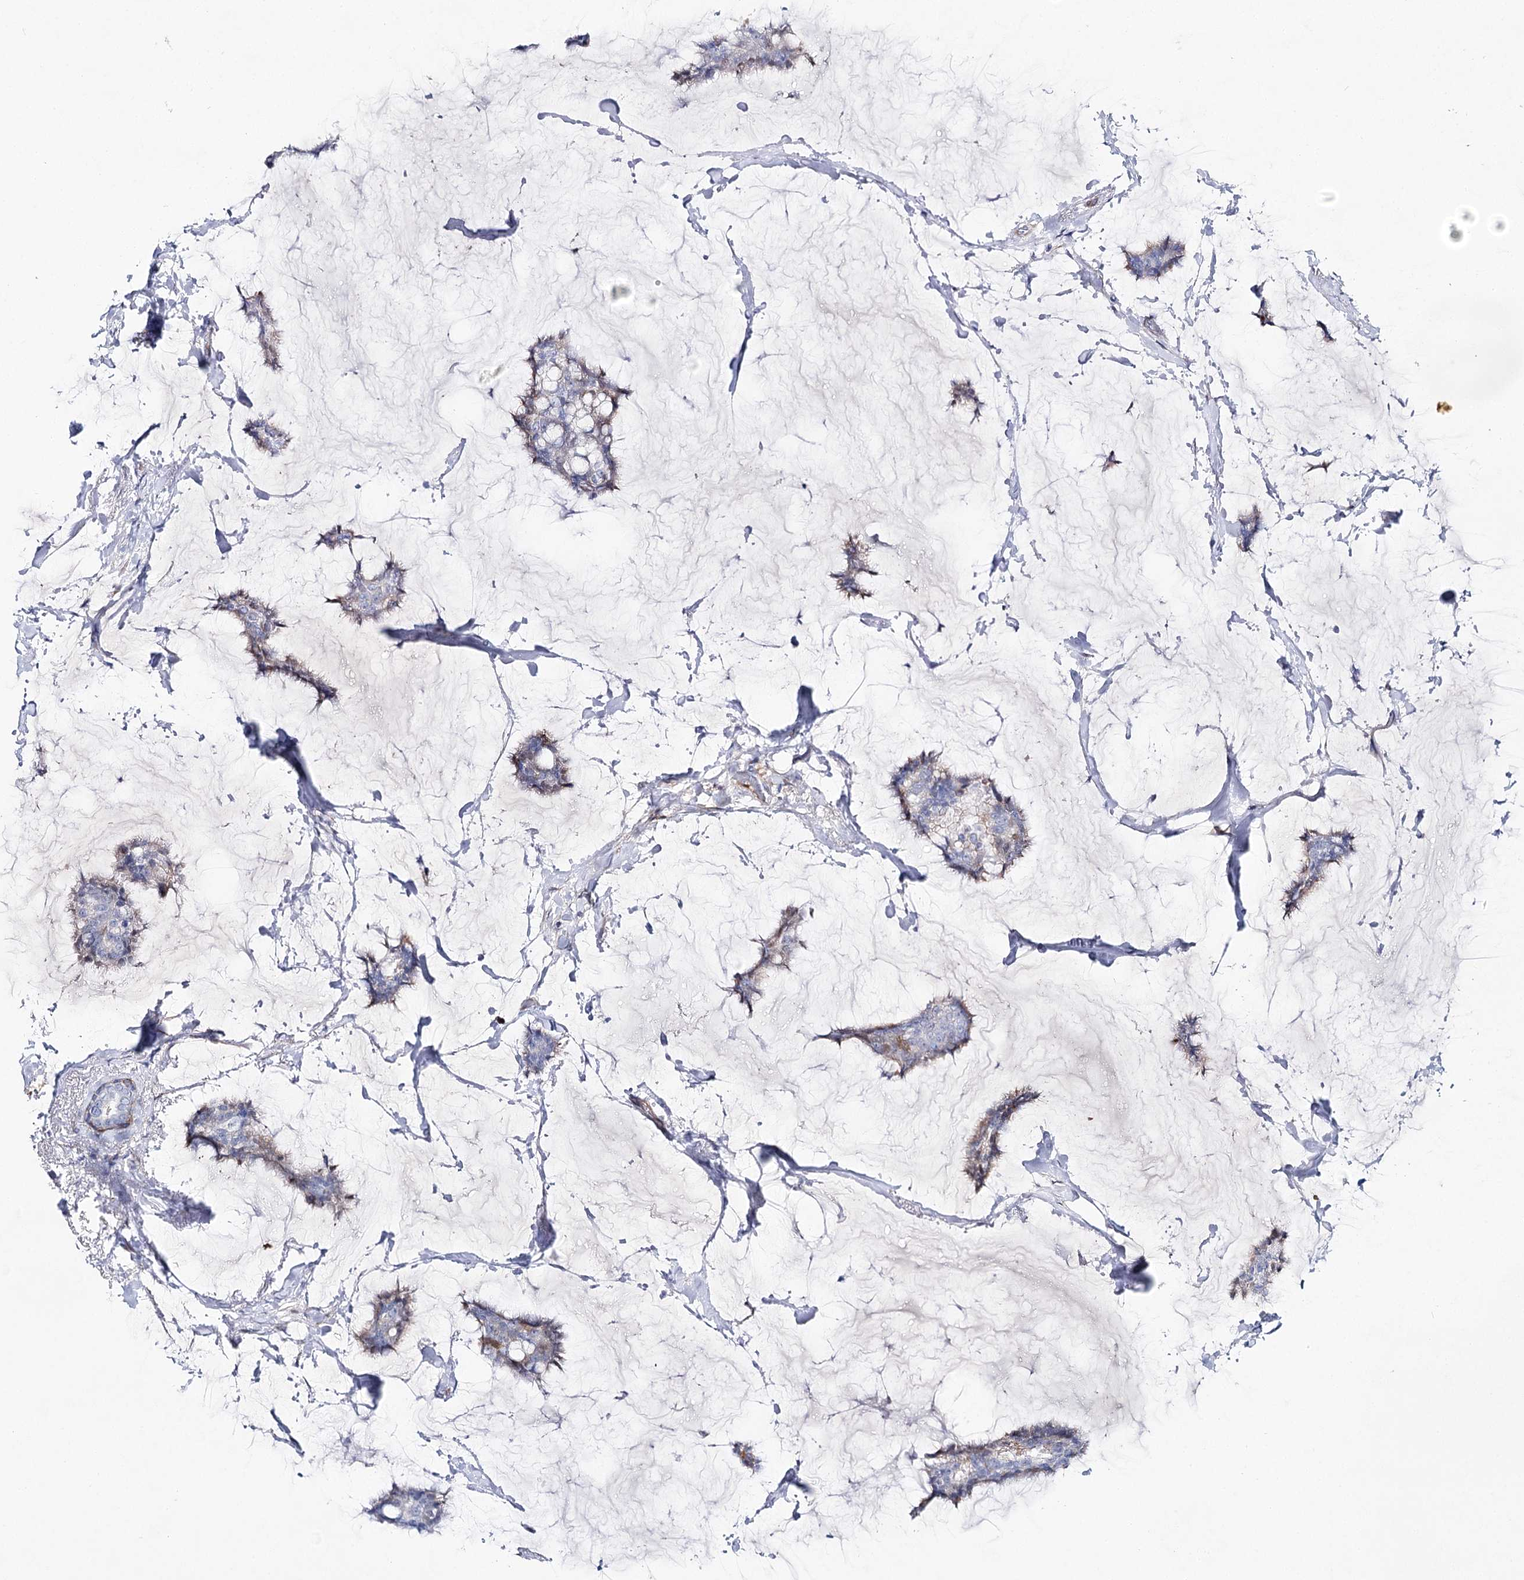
{"staining": {"intensity": "negative", "quantity": "none", "location": "none"}, "tissue": "breast cancer", "cell_type": "Tumor cells", "image_type": "cancer", "snomed": [{"axis": "morphology", "description": "Duct carcinoma"}, {"axis": "topography", "description": "Breast"}], "caption": "Tumor cells show no significant protein staining in breast cancer (infiltrating ductal carcinoma). (Immunohistochemistry (ihc), brightfield microscopy, high magnification).", "gene": "ANKRD23", "patient": {"sex": "female", "age": 93}}